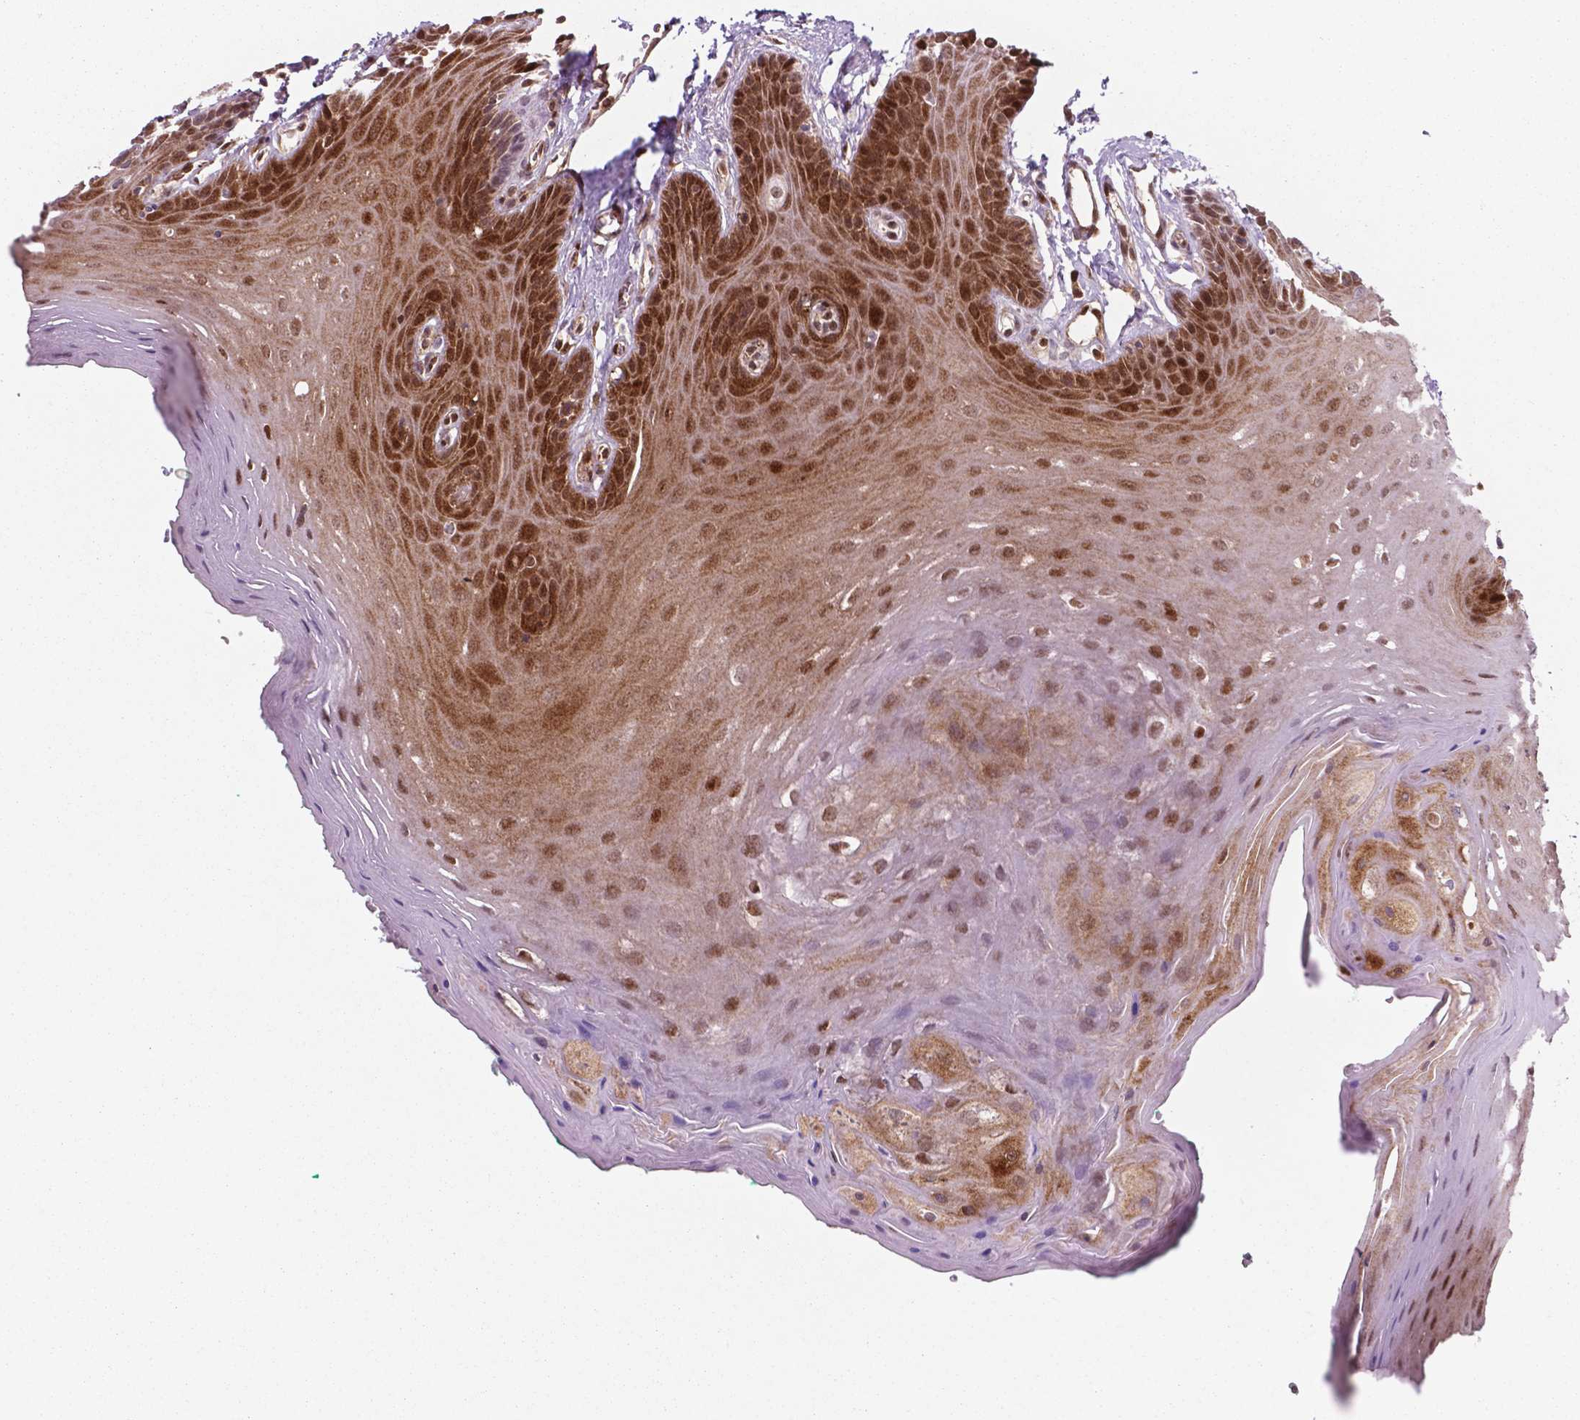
{"staining": {"intensity": "moderate", "quantity": ">75%", "location": "cytoplasmic/membranous,nuclear"}, "tissue": "oral mucosa", "cell_type": "Squamous epithelial cells", "image_type": "normal", "snomed": [{"axis": "morphology", "description": "Normal tissue, NOS"}, {"axis": "morphology", "description": "Squamous cell carcinoma, NOS"}, {"axis": "topography", "description": "Oral tissue"}, {"axis": "topography", "description": "Head-Neck"}], "caption": "Protein staining of unremarkable oral mucosa shows moderate cytoplasmic/membranous,nuclear expression in approximately >75% of squamous epithelial cells. The staining was performed using DAB, with brown indicating positive protein expression. Nuclei are stained blue with hematoxylin.", "gene": "LDHA", "patient": {"sex": "female", "age": 50}}